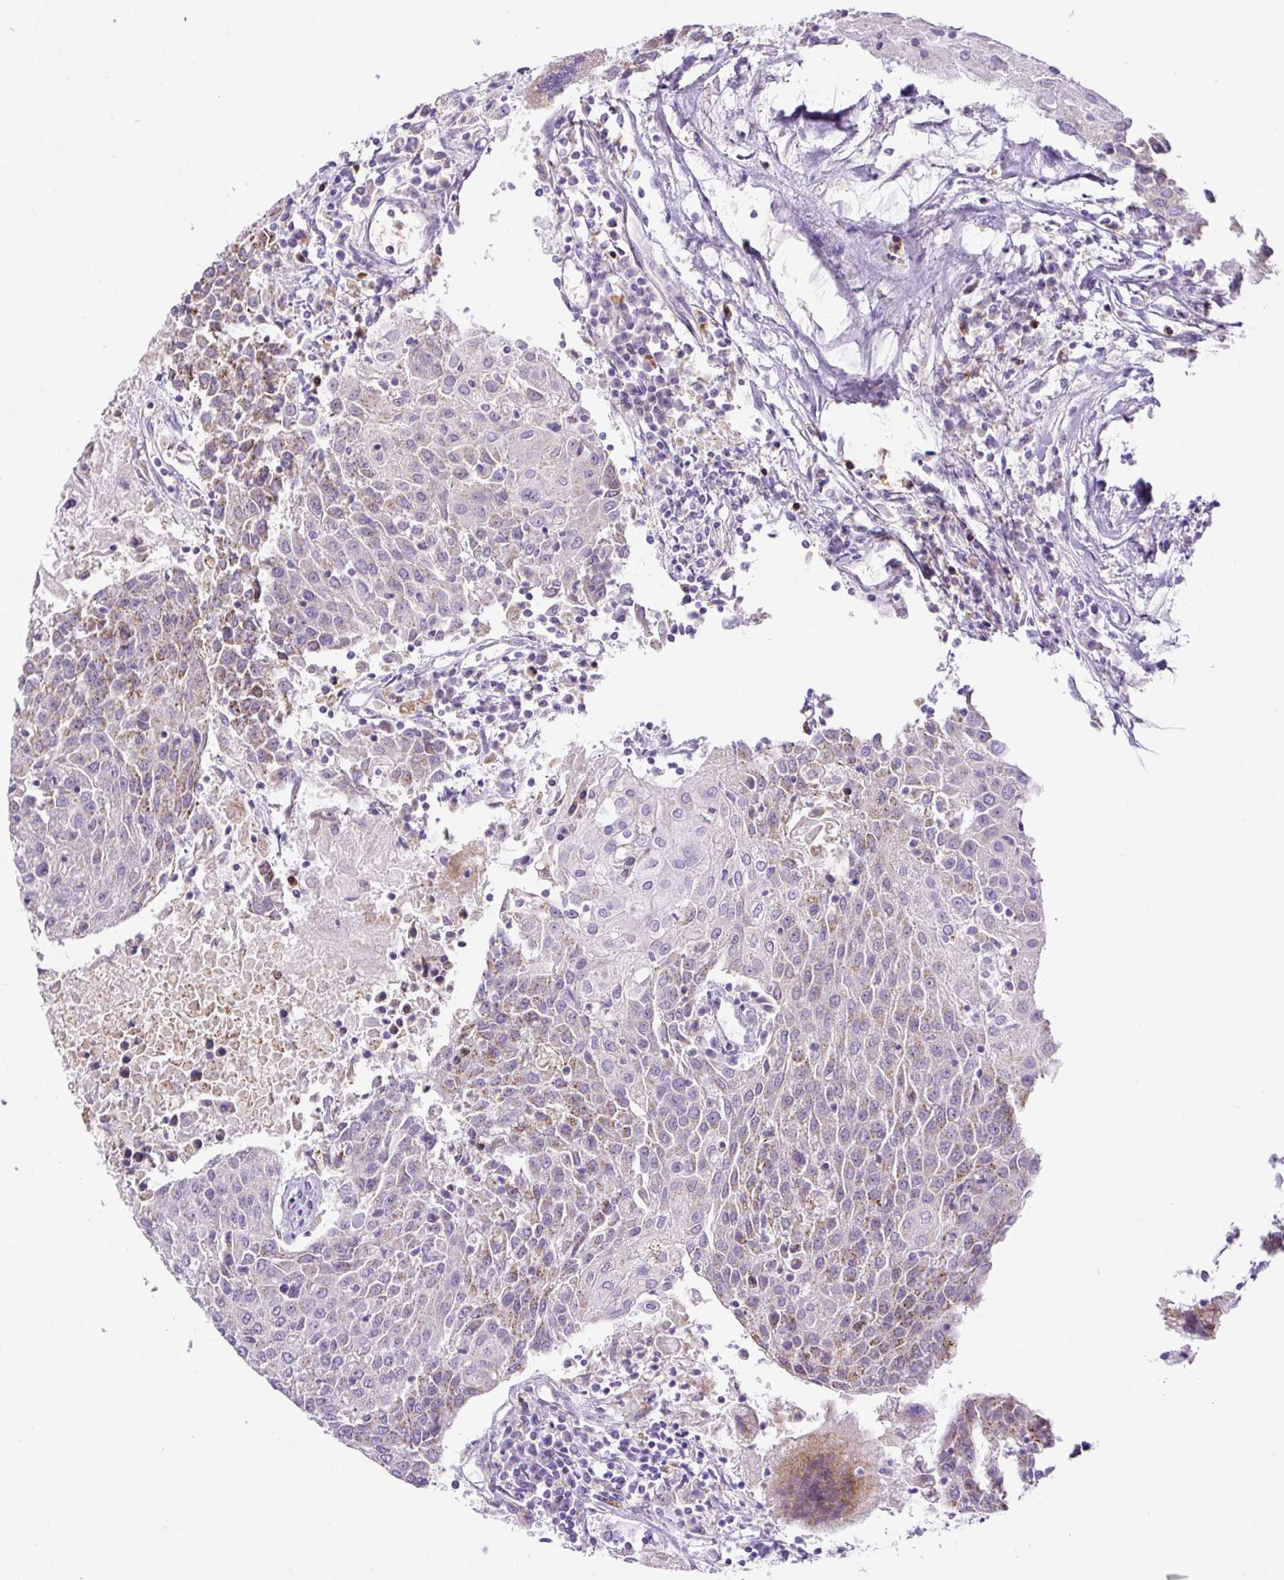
{"staining": {"intensity": "moderate", "quantity": "<25%", "location": "cytoplasmic/membranous"}, "tissue": "urothelial cancer", "cell_type": "Tumor cells", "image_type": "cancer", "snomed": [{"axis": "morphology", "description": "Urothelial carcinoma, High grade"}, {"axis": "topography", "description": "Urinary bladder"}], "caption": "This histopathology image displays urothelial cancer stained with immunohistochemistry (IHC) to label a protein in brown. The cytoplasmic/membranous of tumor cells show moderate positivity for the protein. Nuclei are counter-stained blue.", "gene": "ZNF596", "patient": {"sex": "female", "age": 85}}